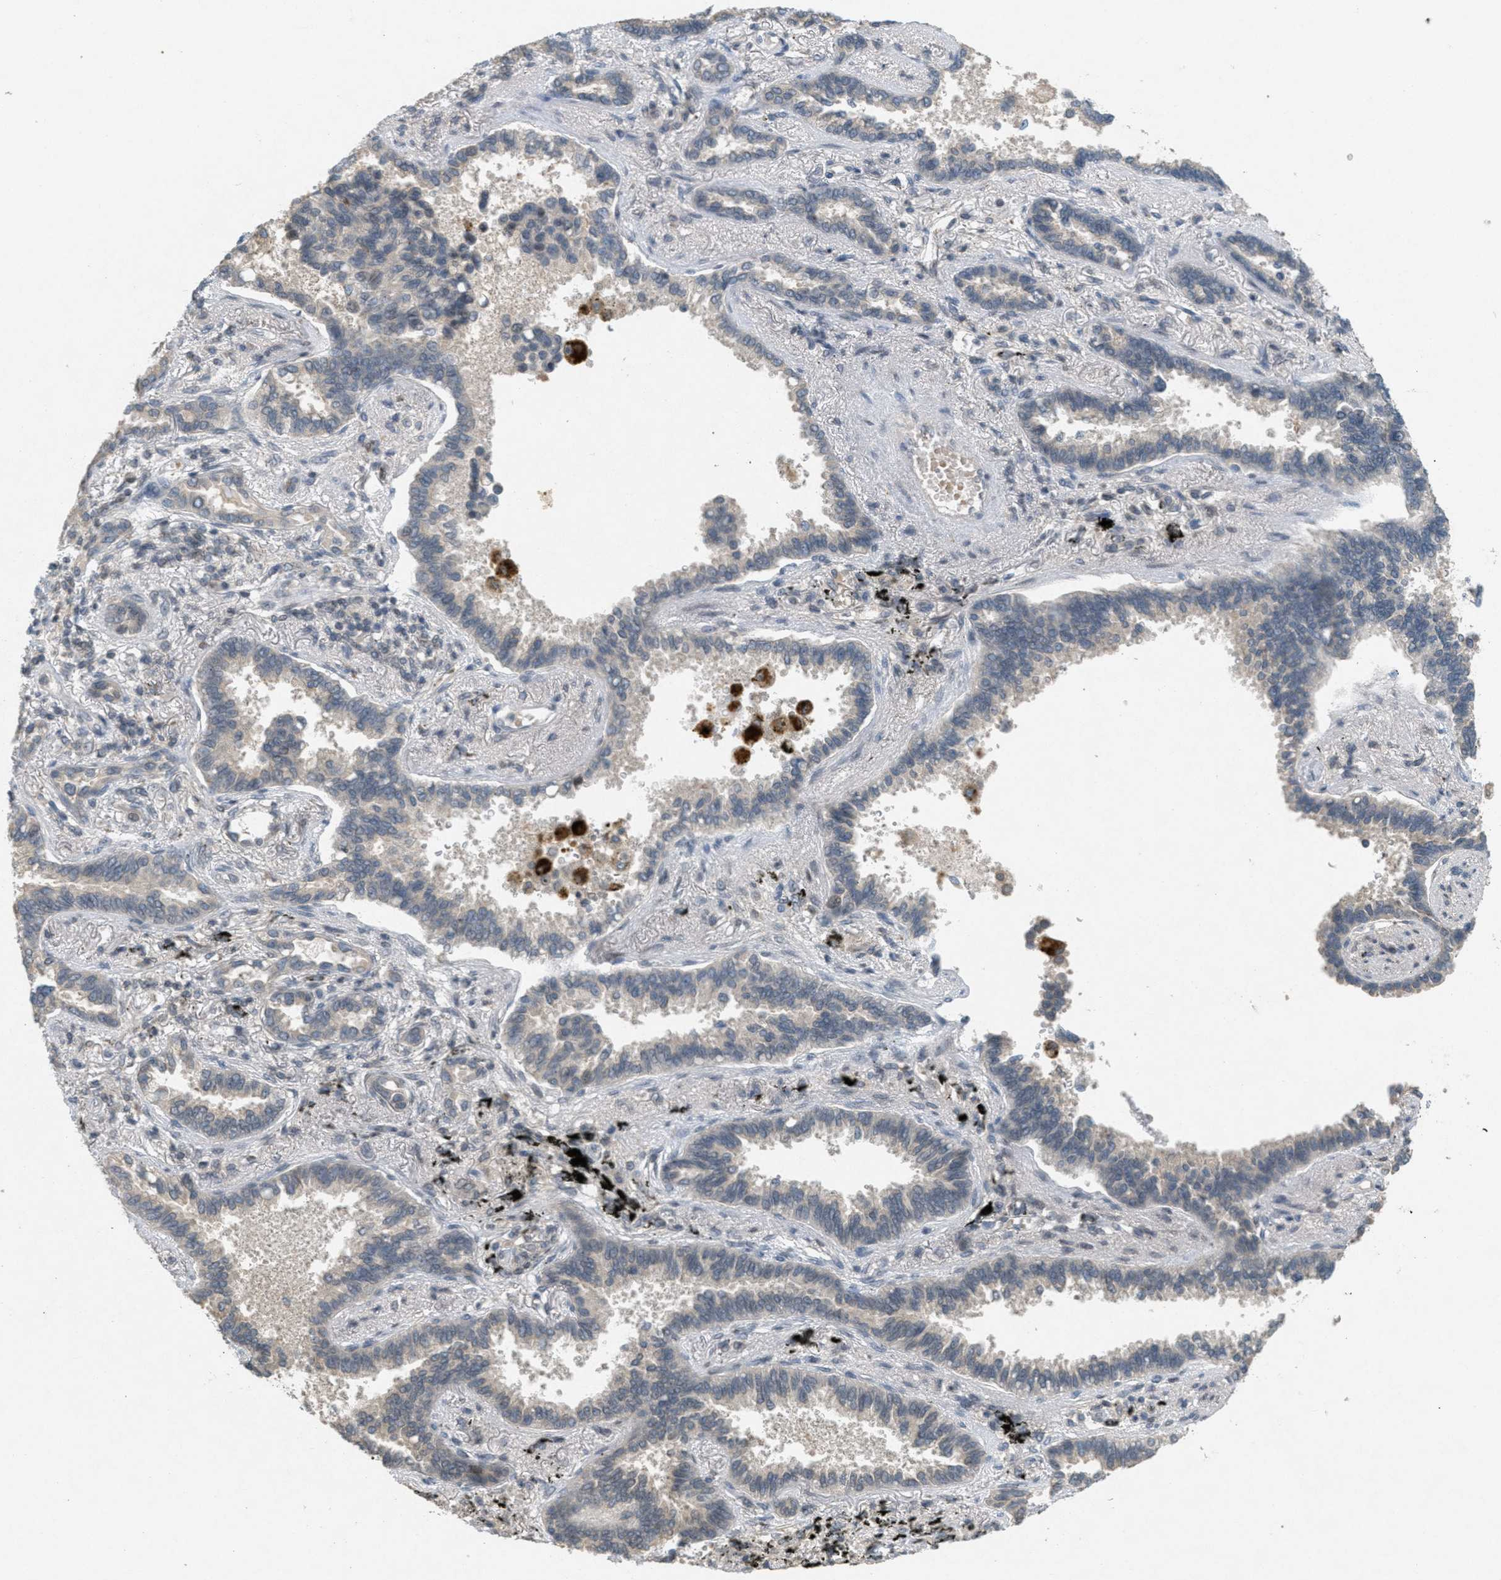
{"staining": {"intensity": "weak", "quantity": "25%-75%", "location": "cytoplasmic/membranous,nuclear"}, "tissue": "lung cancer", "cell_type": "Tumor cells", "image_type": "cancer", "snomed": [{"axis": "morphology", "description": "Normal tissue, NOS"}, {"axis": "morphology", "description": "Adenocarcinoma, NOS"}, {"axis": "topography", "description": "Lung"}], "caption": "Tumor cells demonstrate weak cytoplasmic/membranous and nuclear positivity in about 25%-75% of cells in lung cancer.", "gene": "ABHD6", "patient": {"sex": "male", "age": 59}}